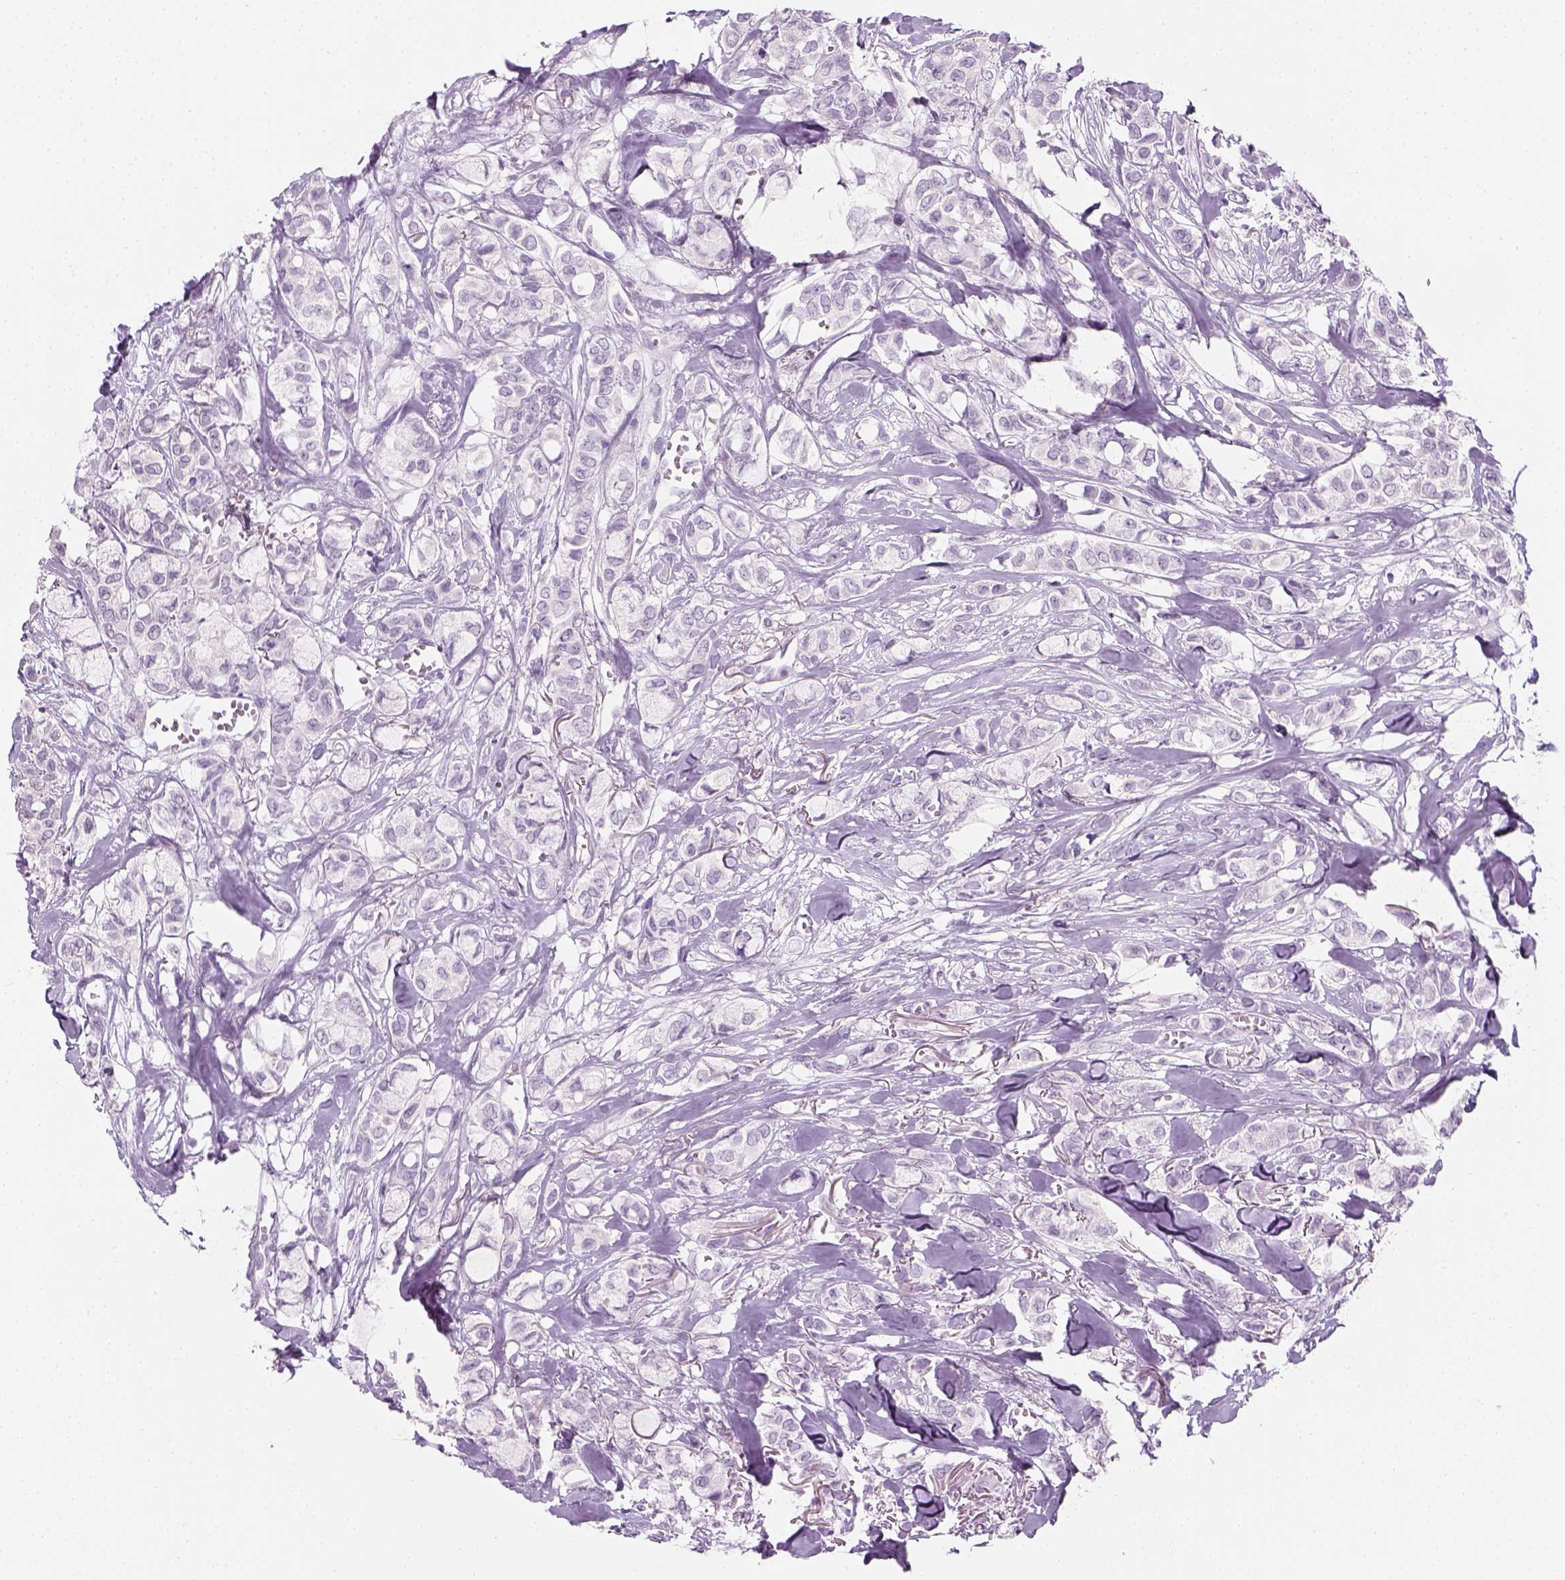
{"staining": {"intensity": "negative", "quantity": "none", "location": "none"}, "tissue": "breast cancer", "cell_type": "Tumor cells", "image_type": "cancer", "snomed": [{"axis": "morphology", "description": "Duct carcinoma"}, {"axis": "topography", "description": "Breast"}], "caption": "Immunohistochemistry (IHC) of human intraductal carcinoma (breast) displays no staining in tumor cells. (DAB (3,3'-diaminobenzidine) IHC visualized using brightfield microscopy, high magnification).", "gene": "TH", "patient": {"sex": "female", "age": 85}}